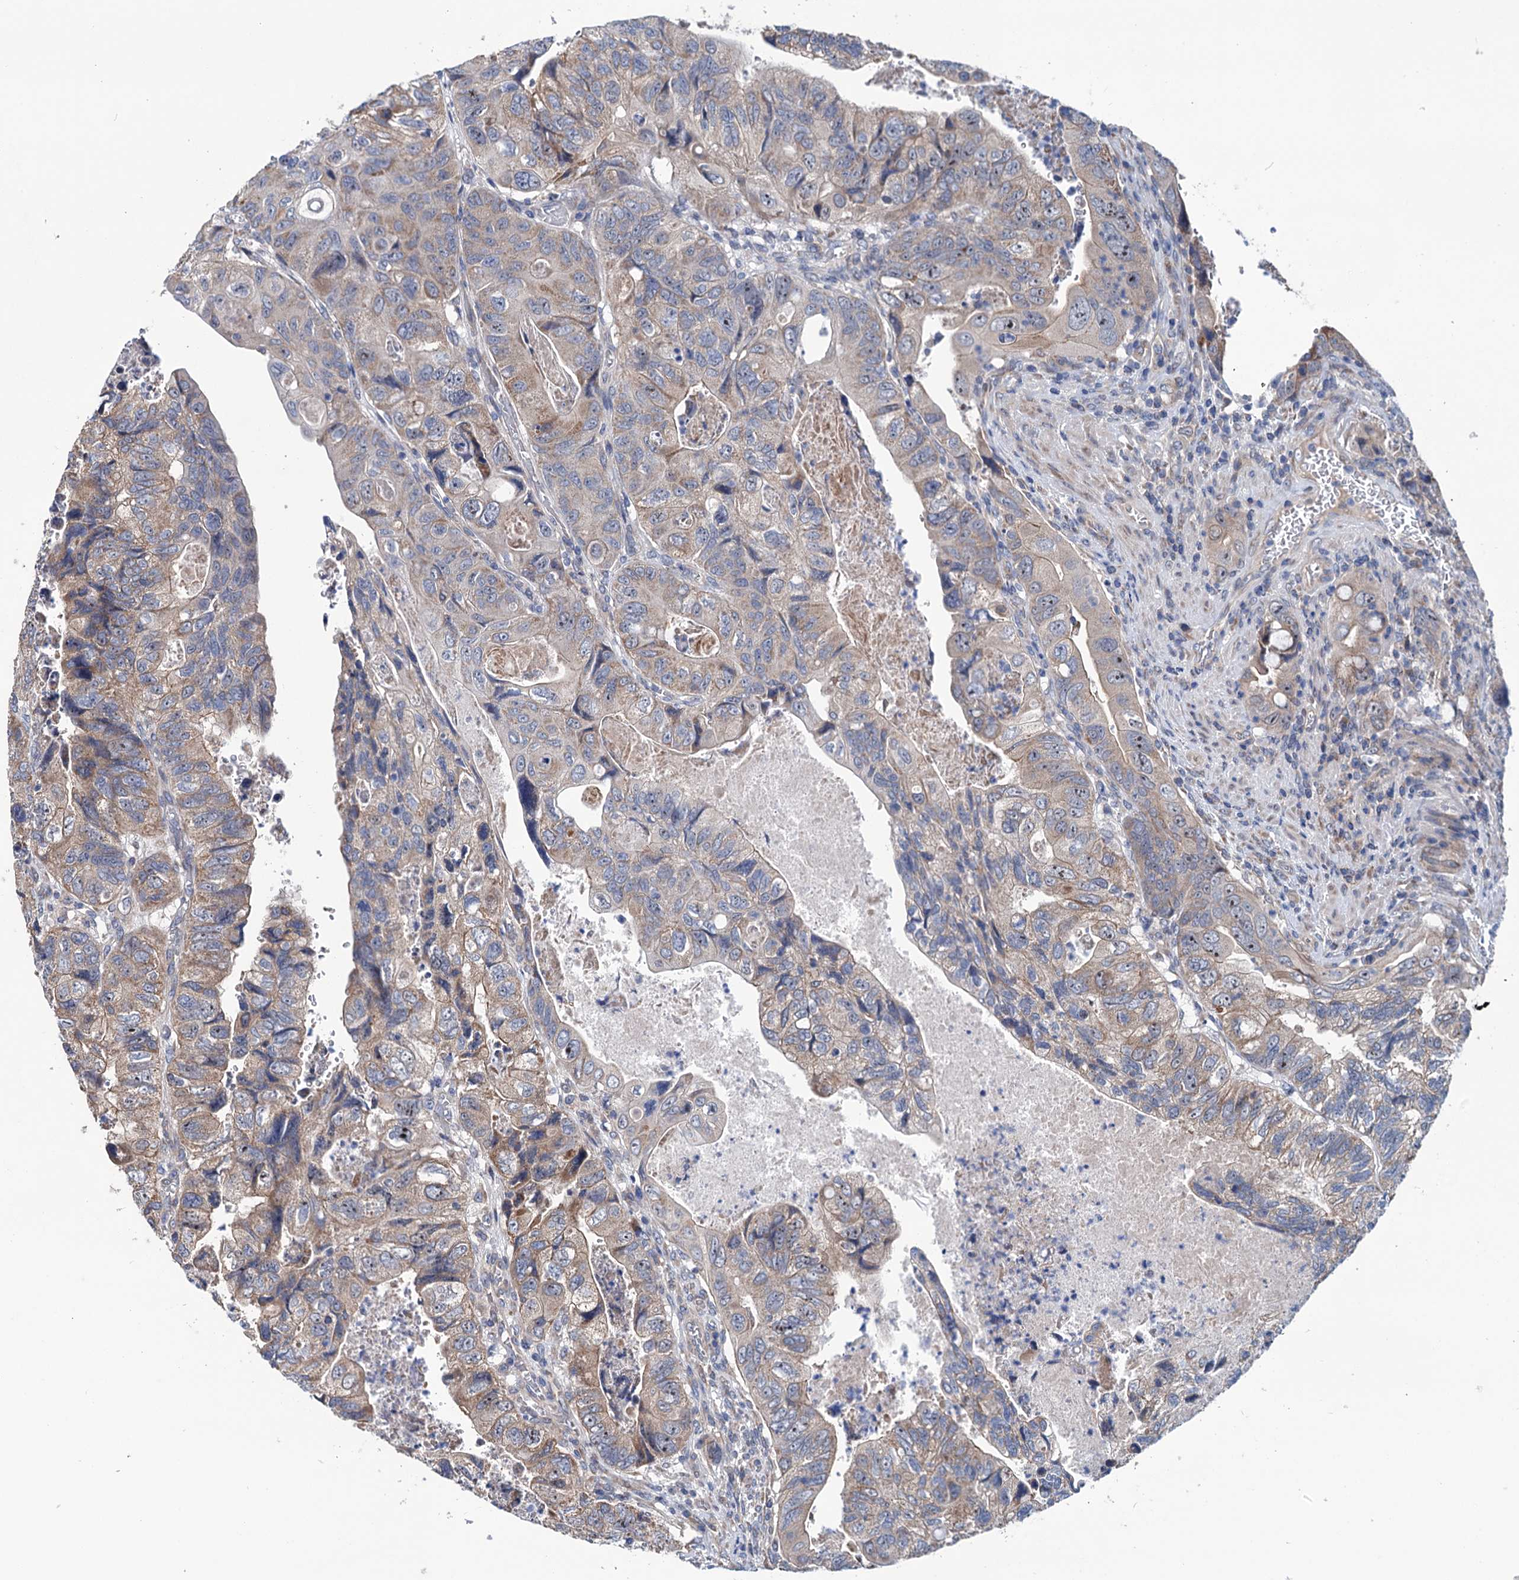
{"staining": {"intensity": "weak", "quantity": "25%-75%", "location": "cytoplasmic/membranous"}, "tissue": "colorectal cancer", "cell_type": "Tumor cells", "image_type": "cancer", "snomed": [{"axis": "morphology", "description": "Adenocarcinoma, NOS"}, {"axis": "topography", "description": "Rectum"}], "caption": "Immunohistochemistry (IHC) staining of colorectal cancer (adenocarcinoma), which reveals low levels of weak cytoplasmic/membranous positivity in approximately 25%-75% of tumor cells indicating weak cytoplasmic/membranous protein positivity. The staining was performed using DAB (3,3'-diaminobenzidine) (brown) for protein detection and nuclei were counterstained in hematoxylin (blue).", "gene": "EYA4", "patient": {"sex": "male", "age": 63}}